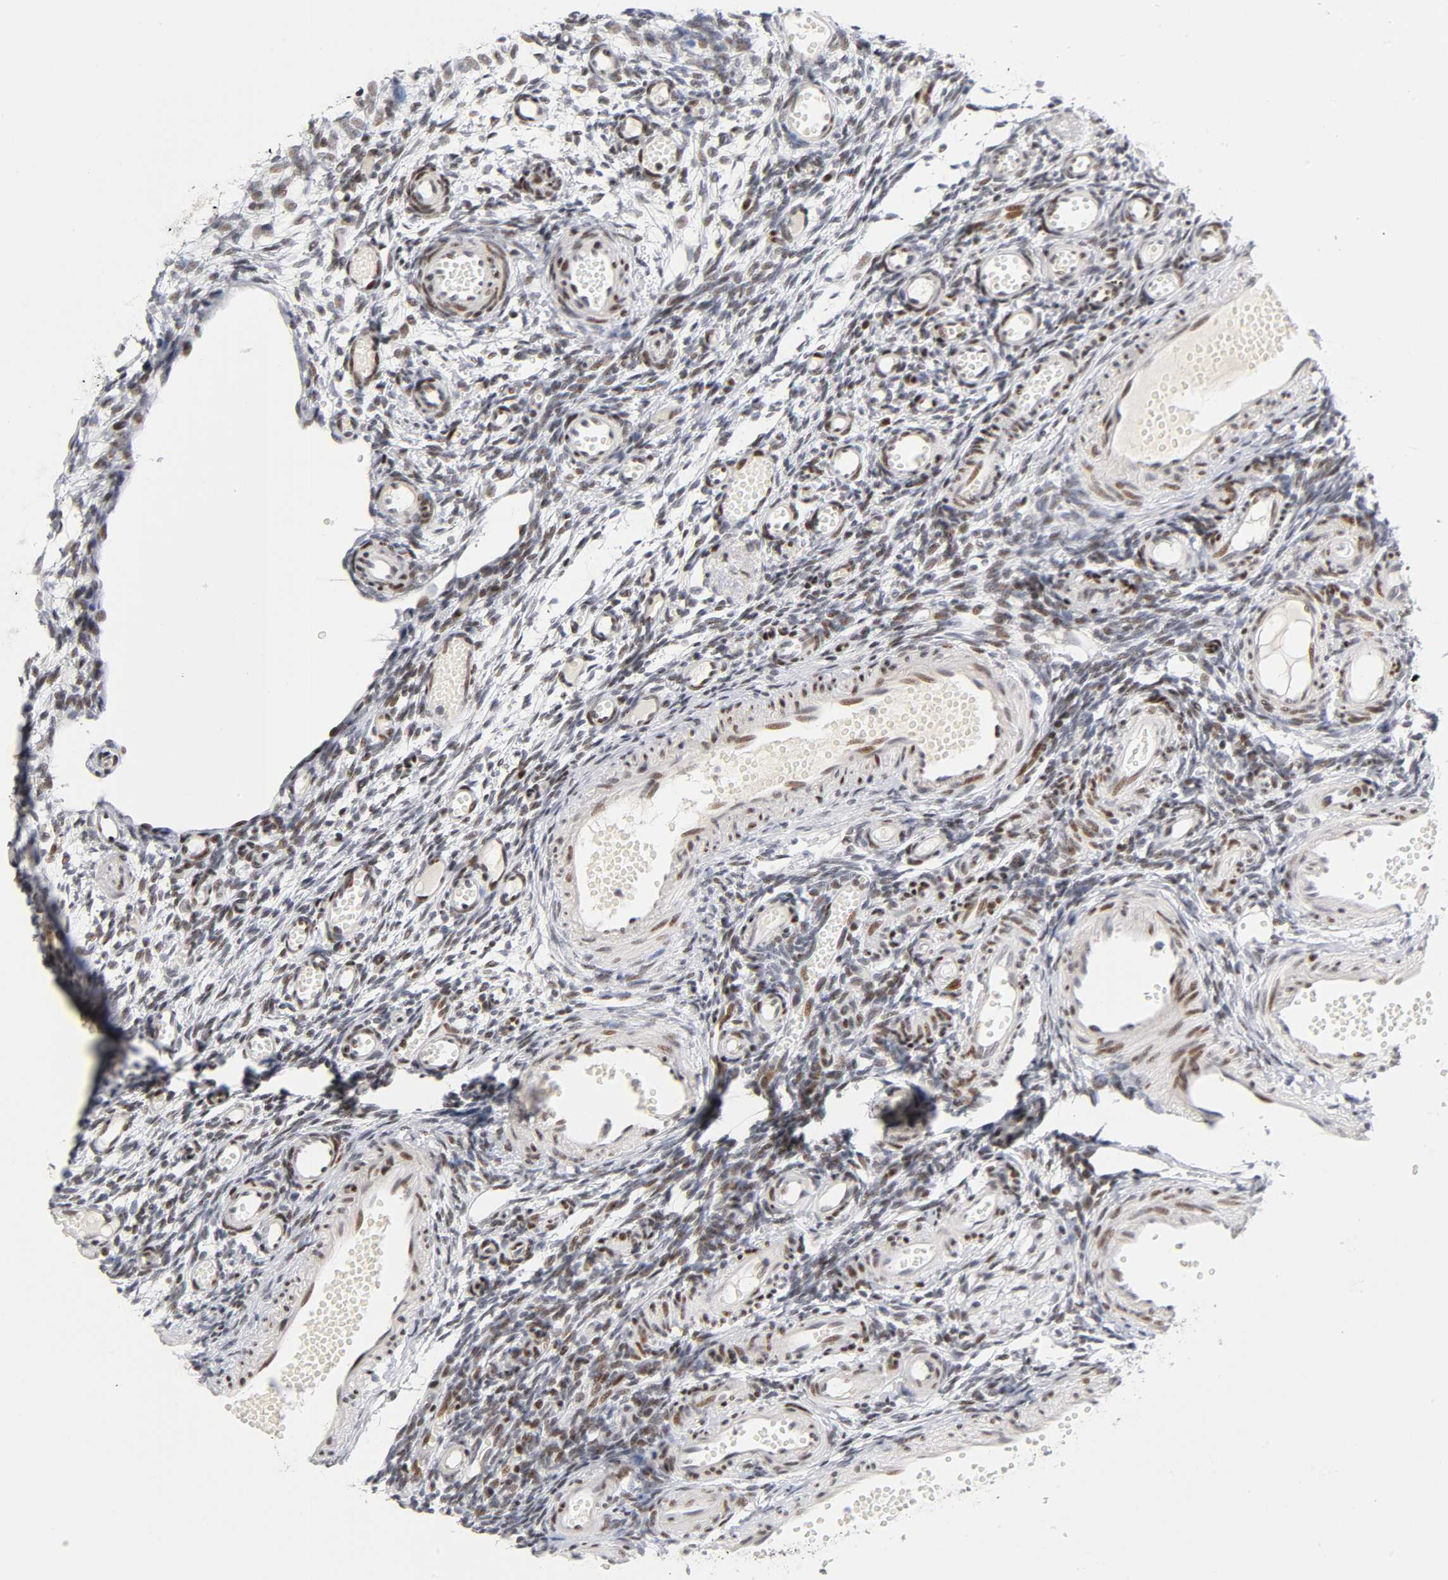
{"staining": {"intensity": "moderate", "quantity": ">75%", "location": "nuclear"}, "tissue": "ovary", "cell_type": "Ovarian stroma cells", "image_type": "normal", "snomed": [{"axis": "morphology", "description": "Normal tissue, NOS"}, {"axis": "topography", "description": "Ovary"}], "caption": "Ovary stained with immunohistochemistry shows moderate nuclear positivity in approximately >75% of ovarian stroma cells.", "gene": "SP3", "patient": {"sex": "female", "age": 35}}